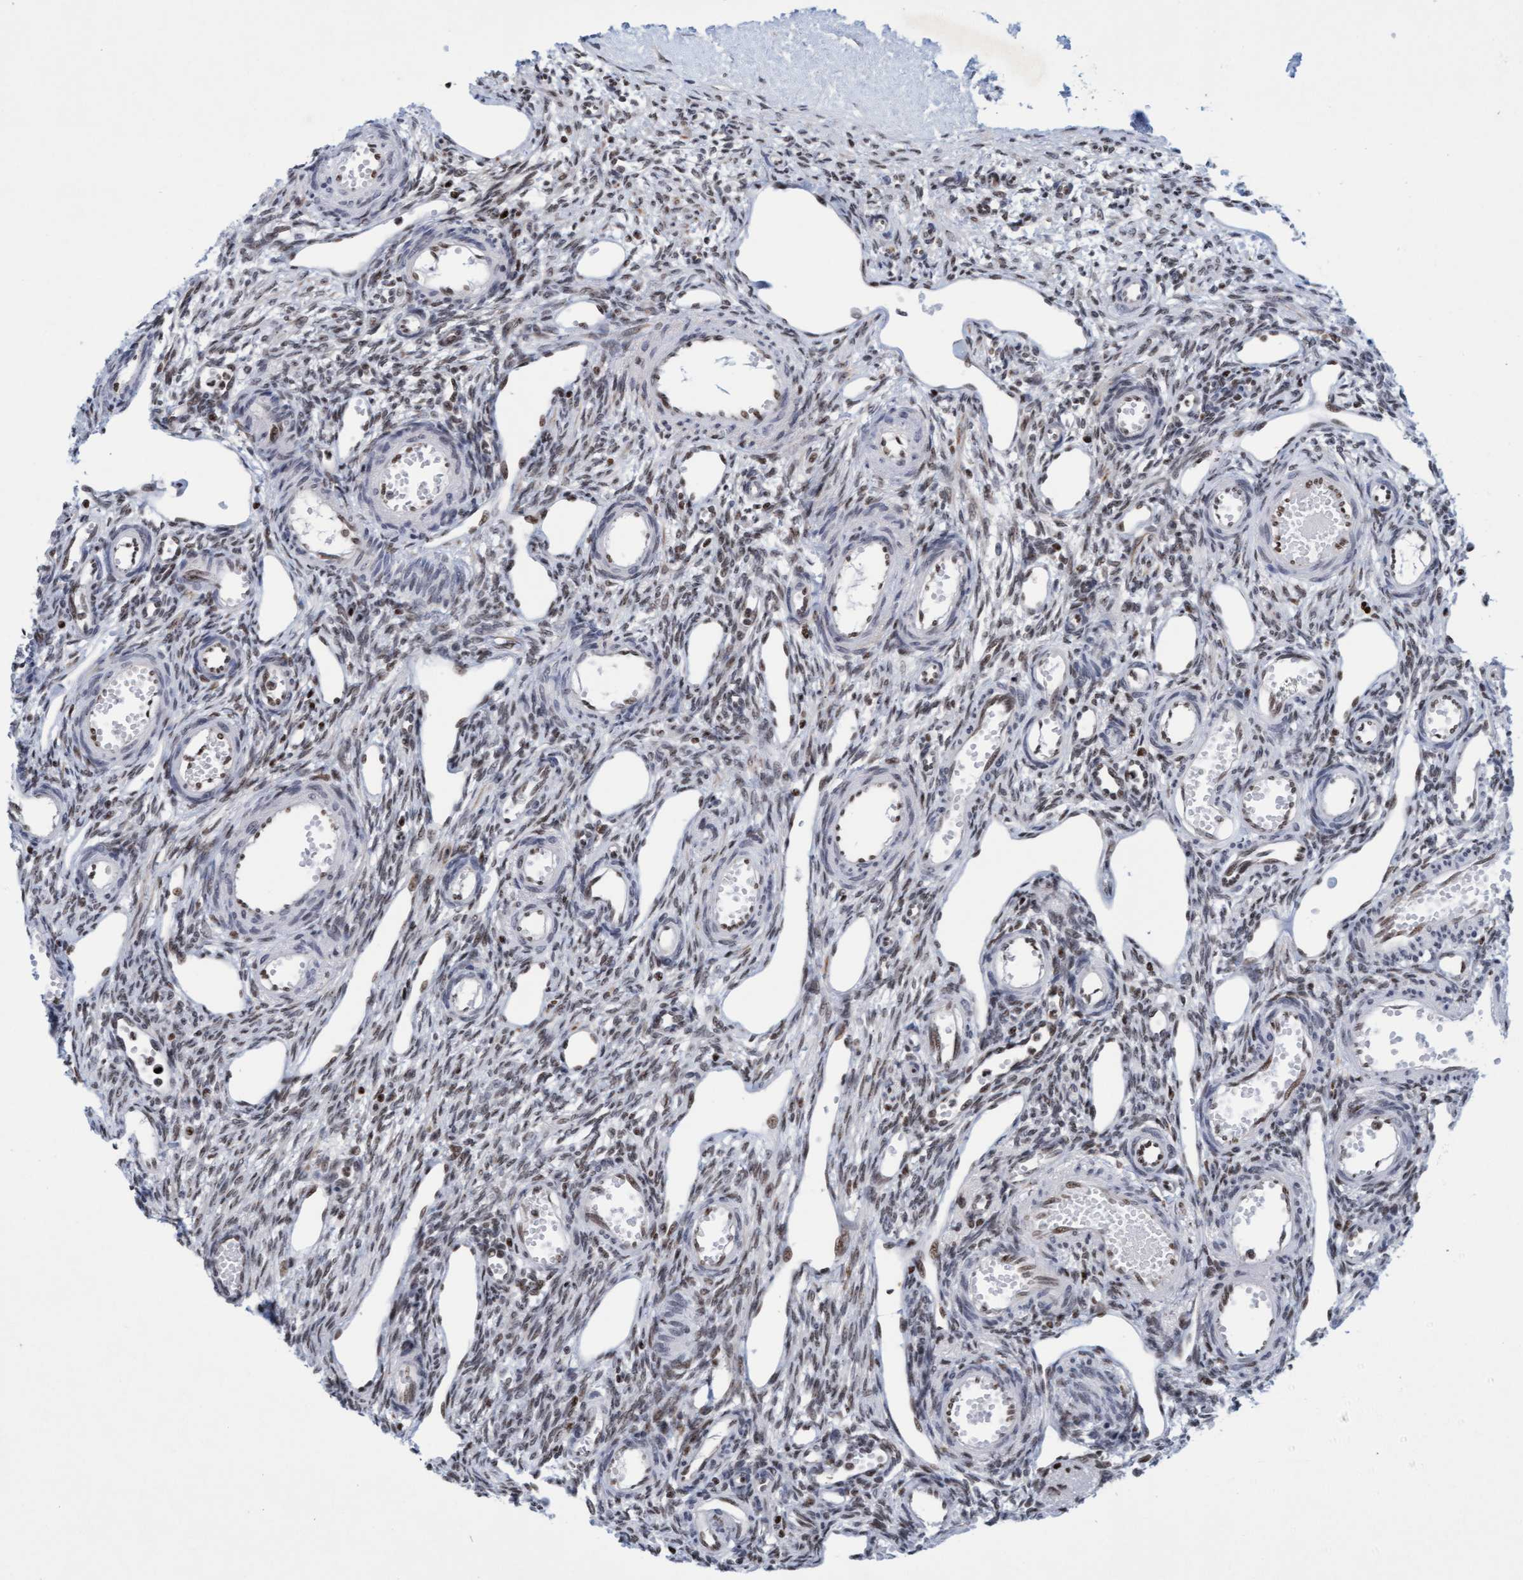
{"staining": {"intensity": "weak", "quantity": ">75%", "location": "nuclear"}, "tissue": "ovary", "cell_type": "Ovarian stroma cells", "image_type": "normal", "snomed": [{"axis": "morphology", "description": "Normal tissue, NOS"}, {"axis": "topography", "description": "Ovary"}], "caption": "Brown immunohistochemical staining in benign human ovary shows weak nuclear expression in about >75% of ovarian stroma cells. (IHC, brightfield microscopy, high magnification).", "gene": "GLRX2", "patient": {"sex": "female", "age": 33}}